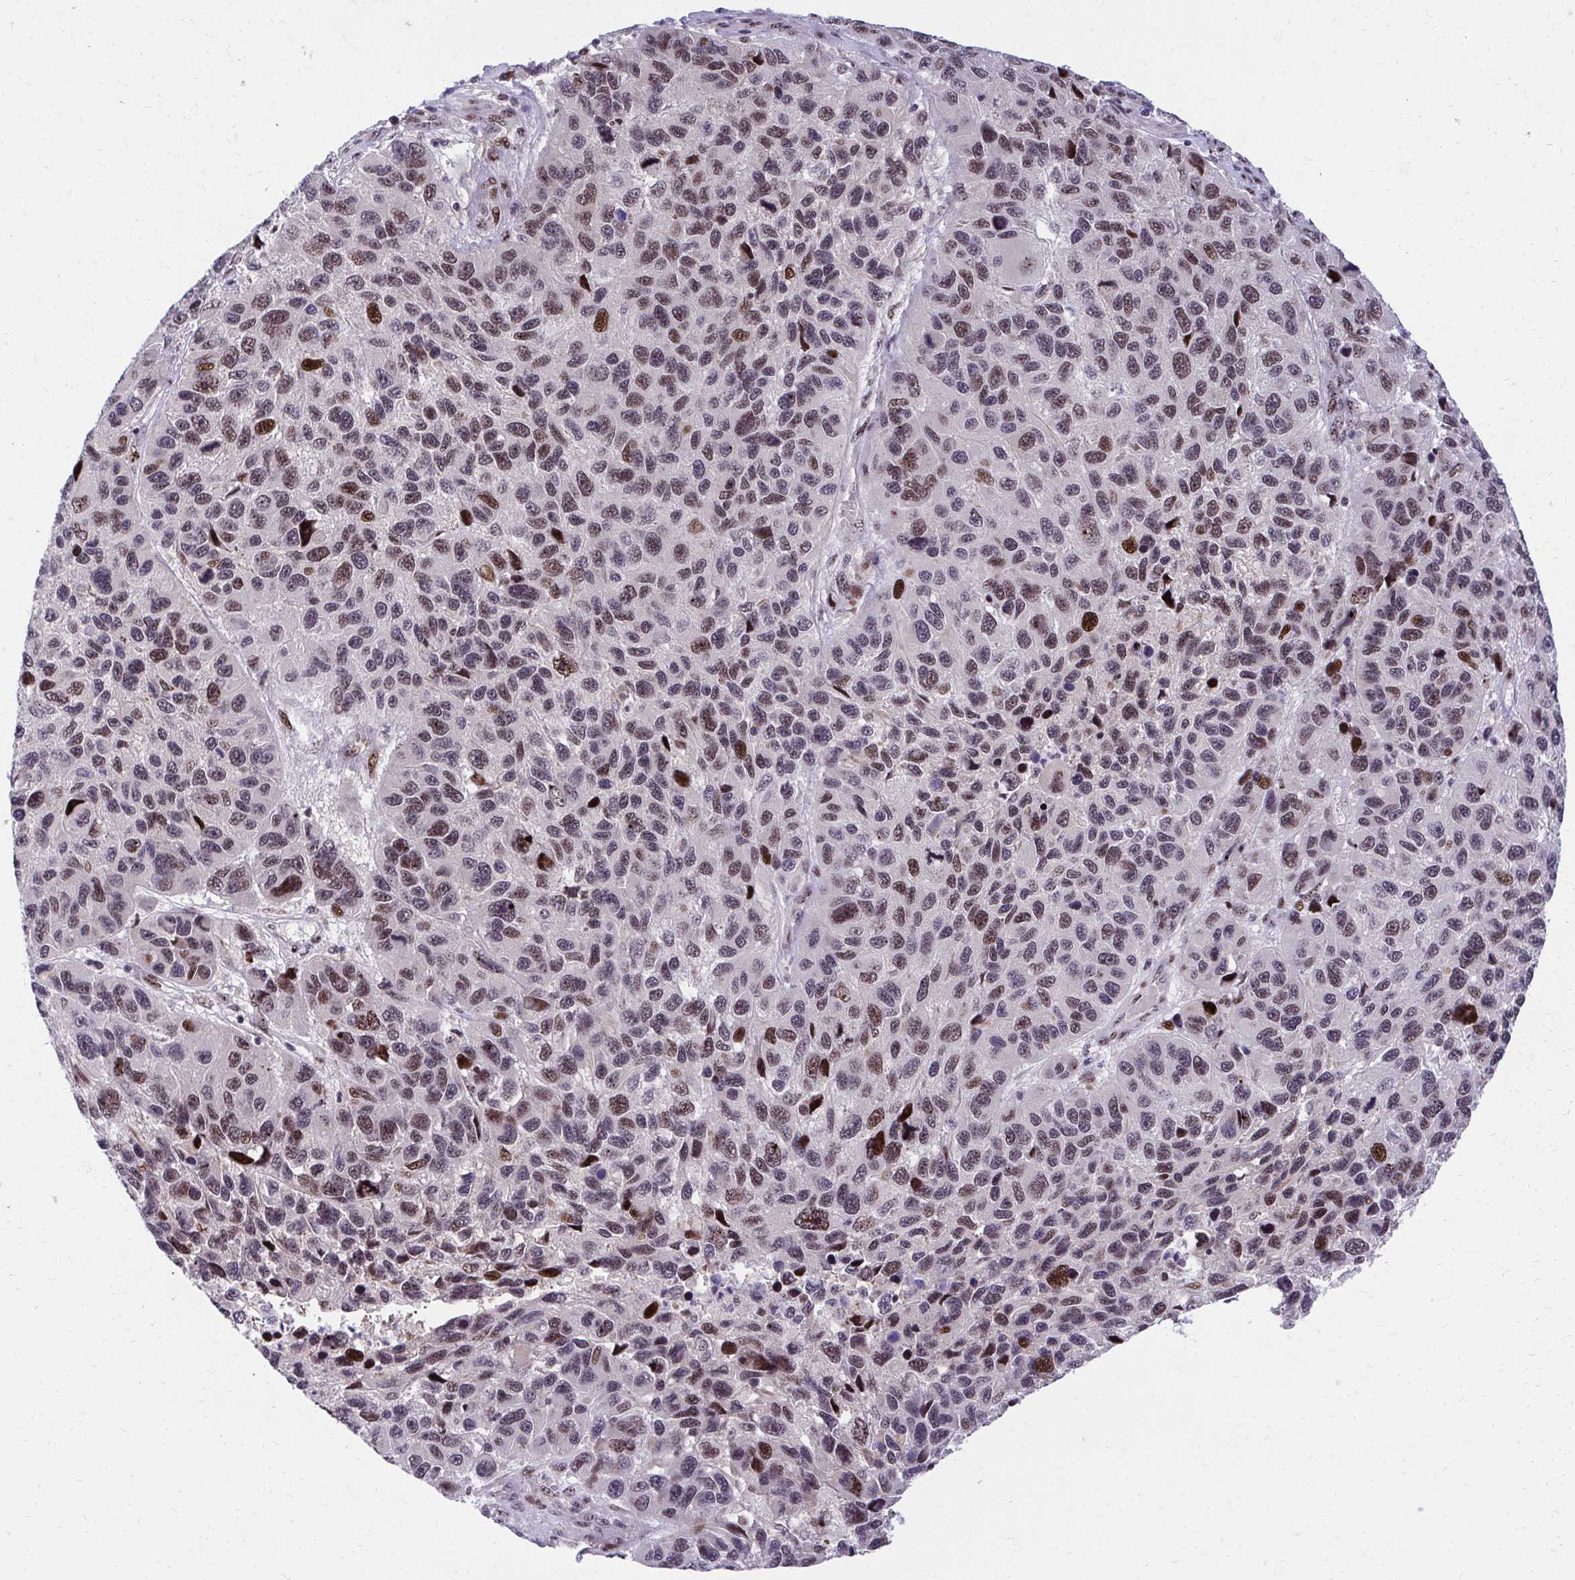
{"staining": {"intensity": "moderate", "quantity": "25%-75%", "location": "nuclear"}, "tissue": "melanoma", "cell_type": "Tumor cells", "image_type": "cancer", "snomed": [{"axis": "morphology", "description": "Malignant melanoma, NOS"}, {"axis": "topography", "description": "Skin"}], "caption": "The immunohistochemical stain highlights moderate nuclear expression in tumor cells of melanoma tissue.", "gene": "HOXA4", "patient": {"sex": "male", "age": 53}}